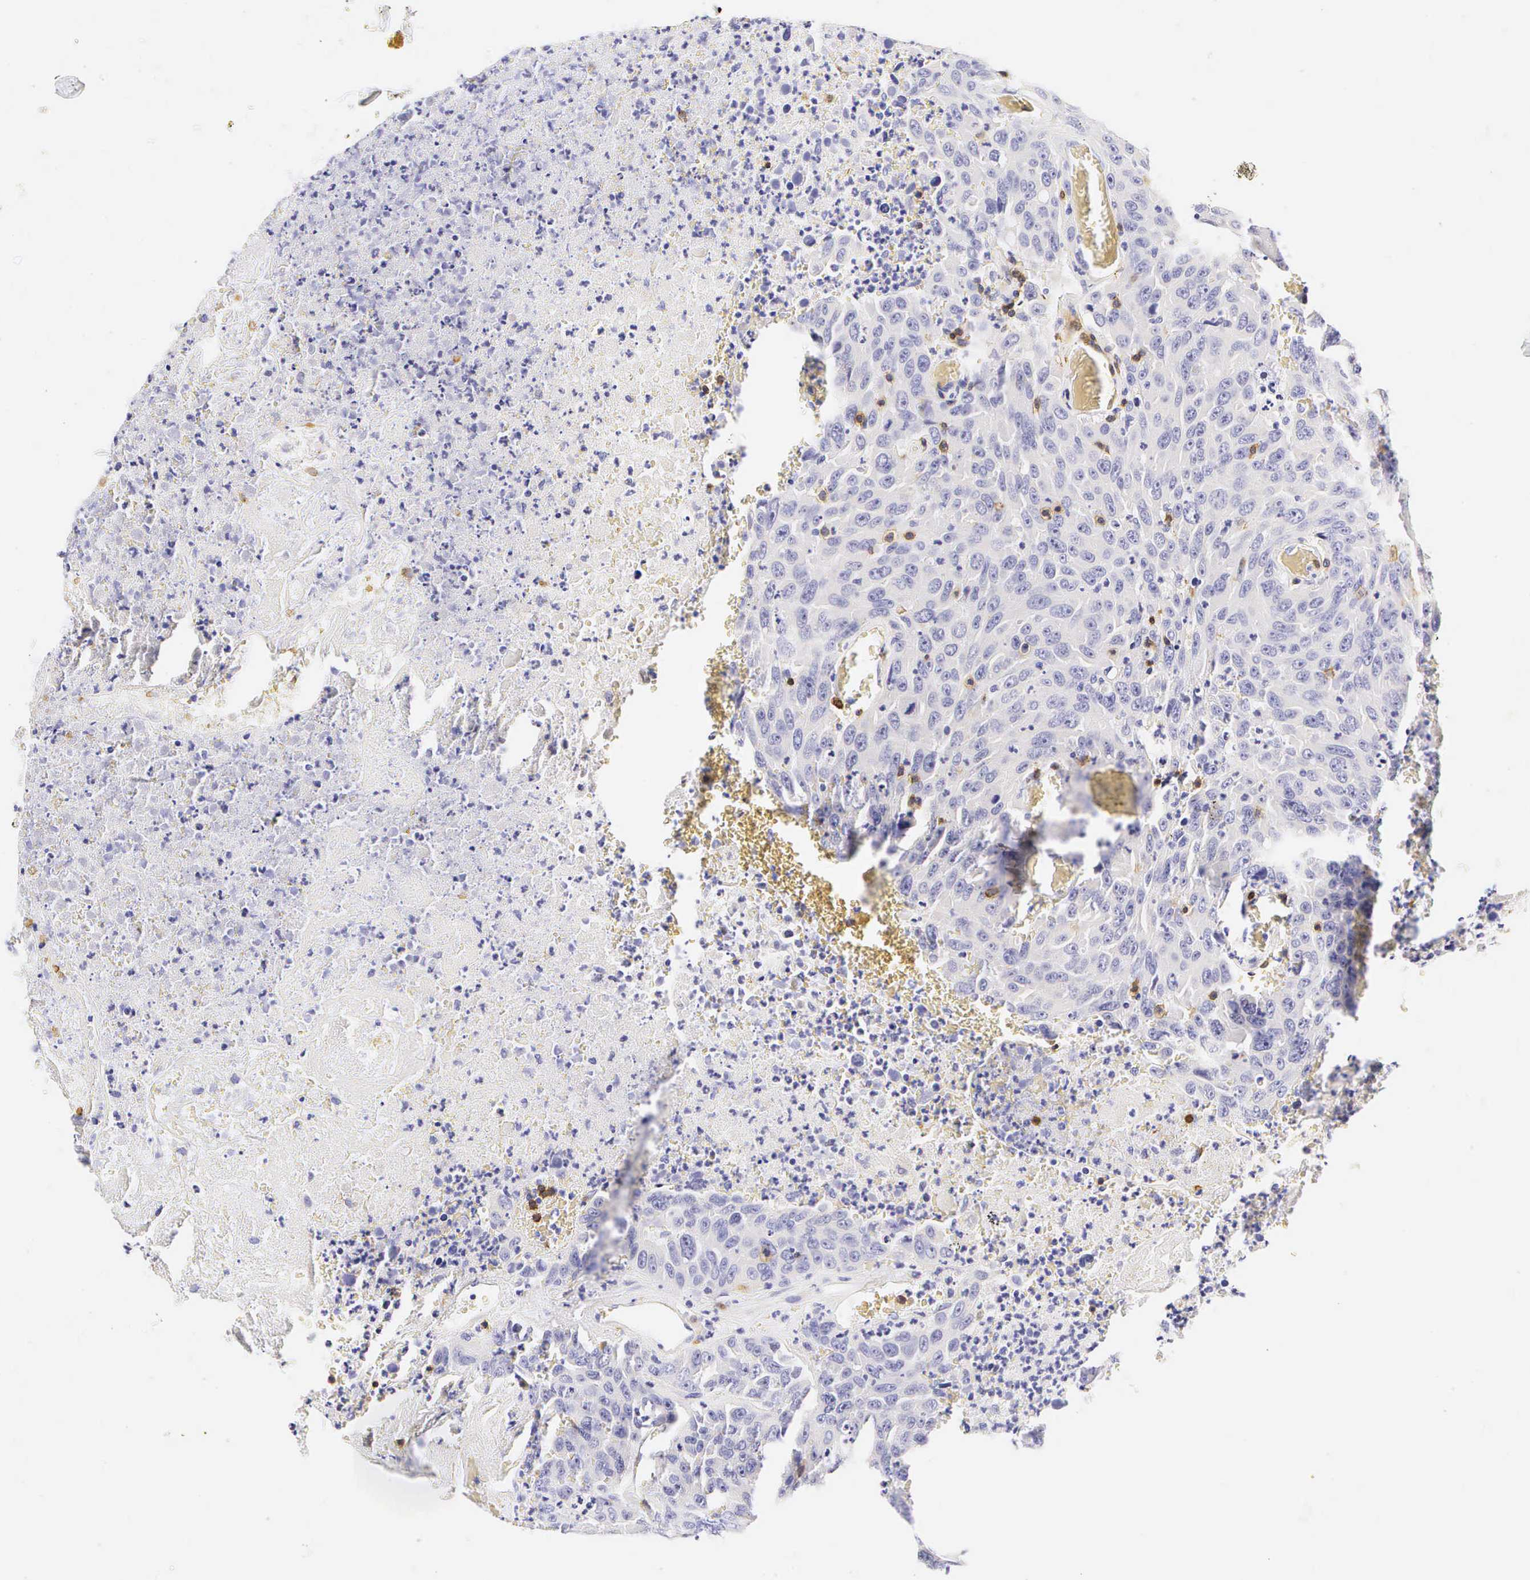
{"staining": {"intensity": "negative", "quantity": "none", "location": "none"}, "tissue": "lung cancer", "cell_type": "Tumor cells", "image_type": "cancer", "snomed": [{"axis": "morphology", "description": "Squamous cell carcinoma, NOS"}, {"axis": "topography", "description": "Lung"}], "caption": "Immunohistochemistry photomicrograph of squamous cell carcinoma (lung) stained for a protein (brown), which shows no positivity in tumor cells.", "gene": "CD3E", "patient": {"sex": "male", "age": 64}}